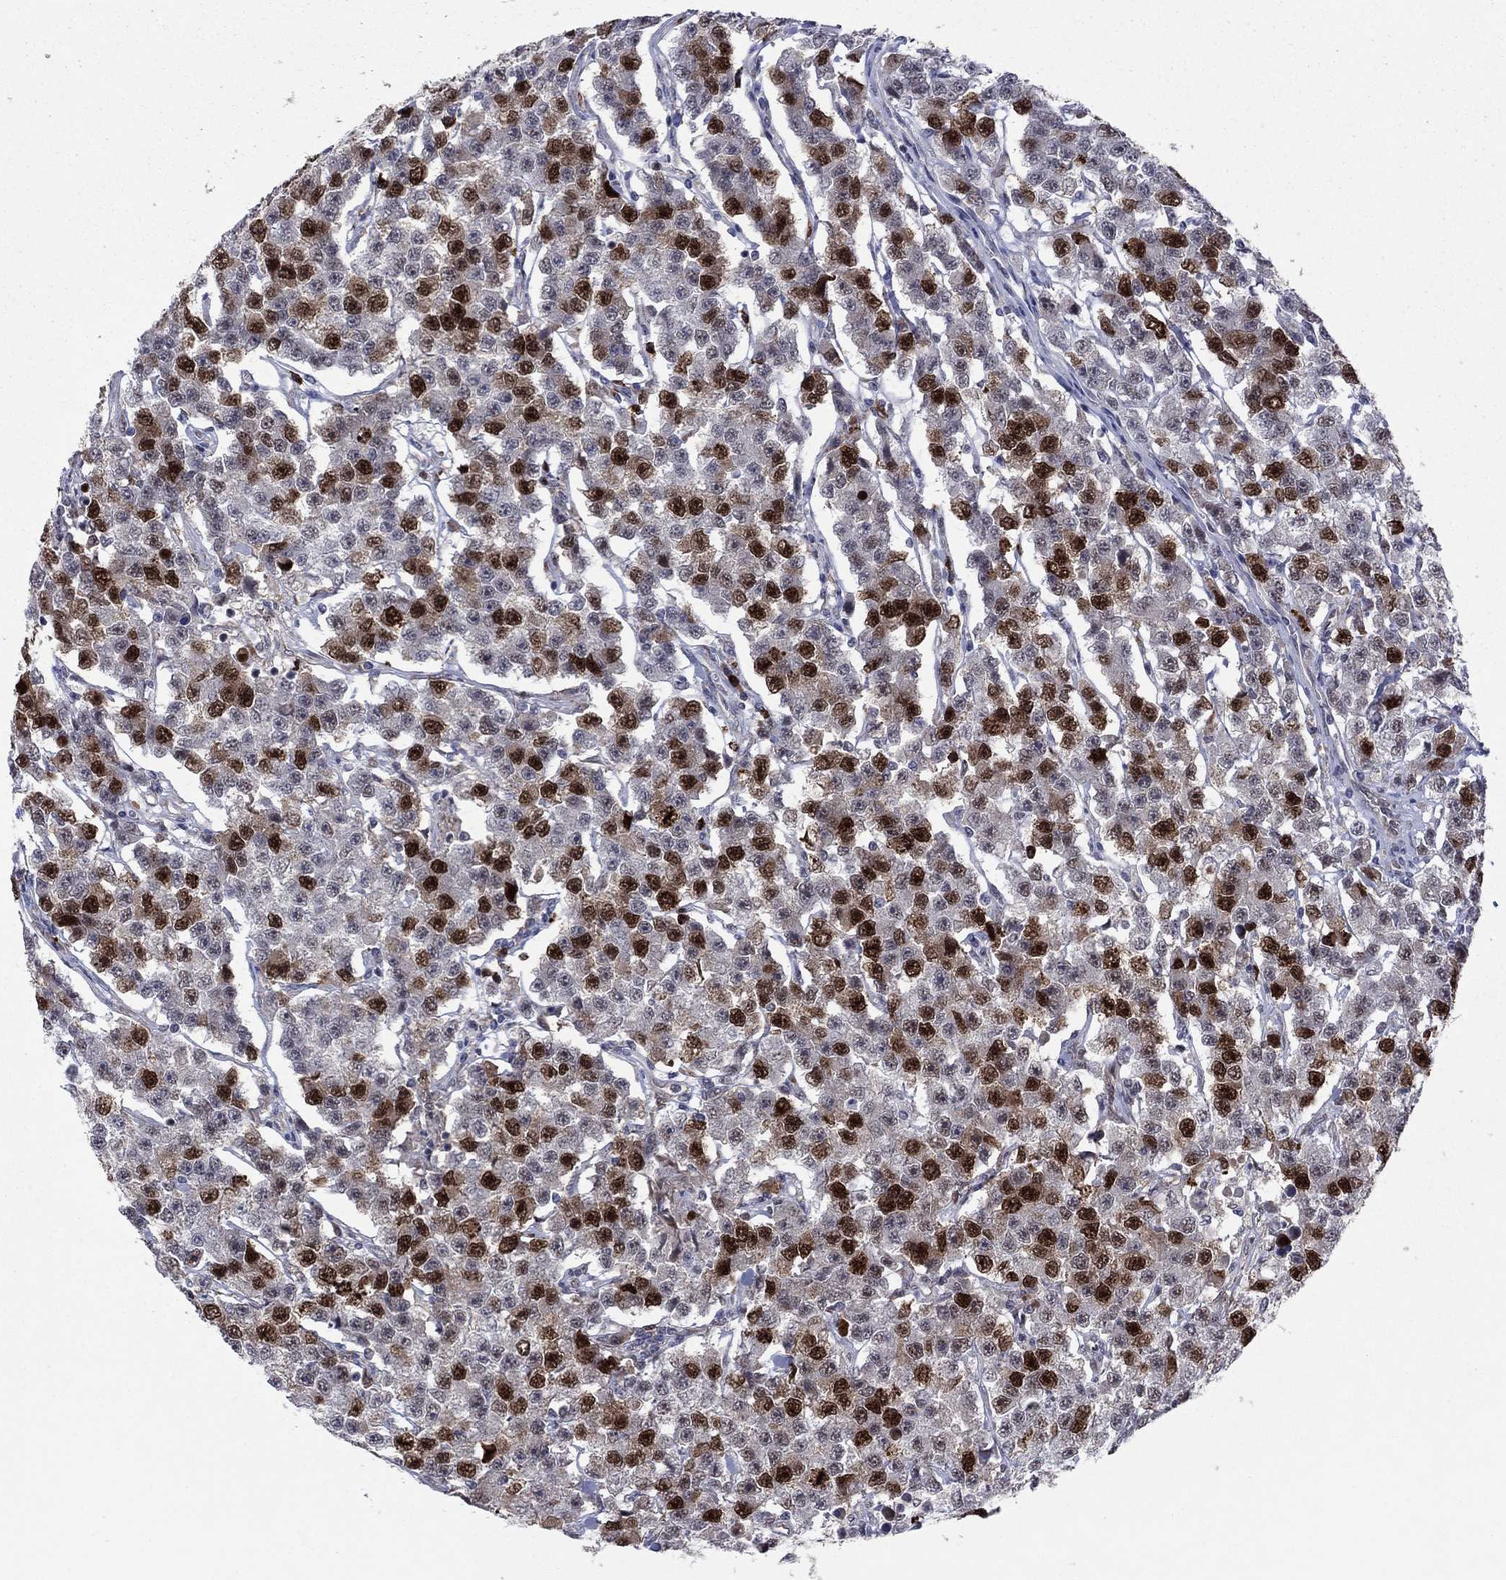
{"staining": {"intensity": "strong", "quantity": "25%-75%", "location": "nuclear"}, "tissue": "testis cancer", "cell_type": "Tumor cells", "image_type": "cancer", "snomed": [{"axis": "morphology", "description": "Seminoma, NOS"}, {"axis": "topography", "description": "Testis"}], "caption": "Human testis seminoma stained with a protein marker reveals strong staining in tumor cells.", "gene": "CDCA5", "patient": {"sex": "male", "age": 59}}